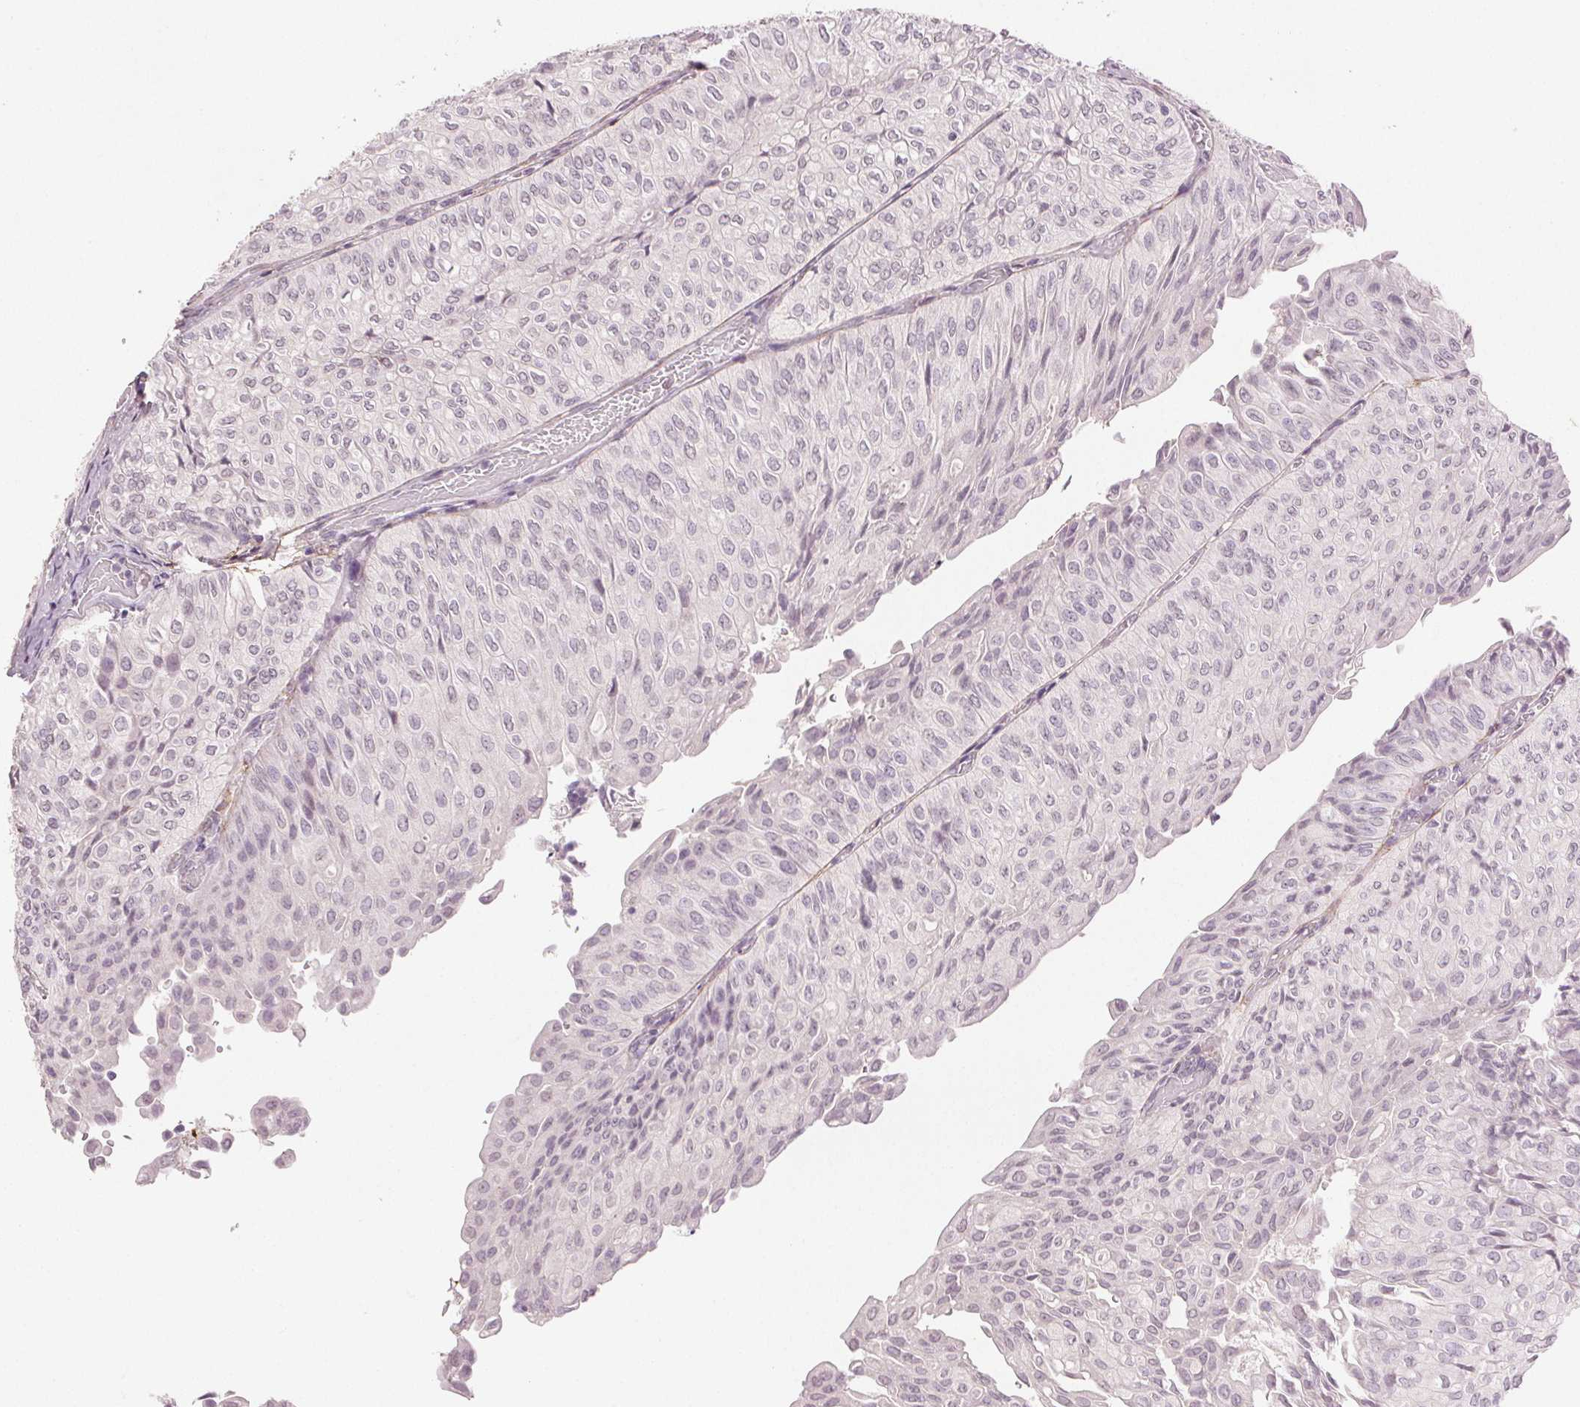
{"staining": {"intensity": "negative", "quantity": "none", "location": "none"}, "tissue": "urothelial cancer", "cell_type": "Tumor cells", "image_type": "cancer", "snomed": [{"axis": "morphology", "description": "Urothelial carcinoma, NOS"}, {"axis": "topography", "description": "Urinary bladder"}], "caption": "Tumor cells show no significant protein staining in transitional cell carcinoma. (Immunohistochemistry, brightfield microscopy, high magnification).", "gene": "FBN1", "patient": {"sex": "male", "age": 62}}